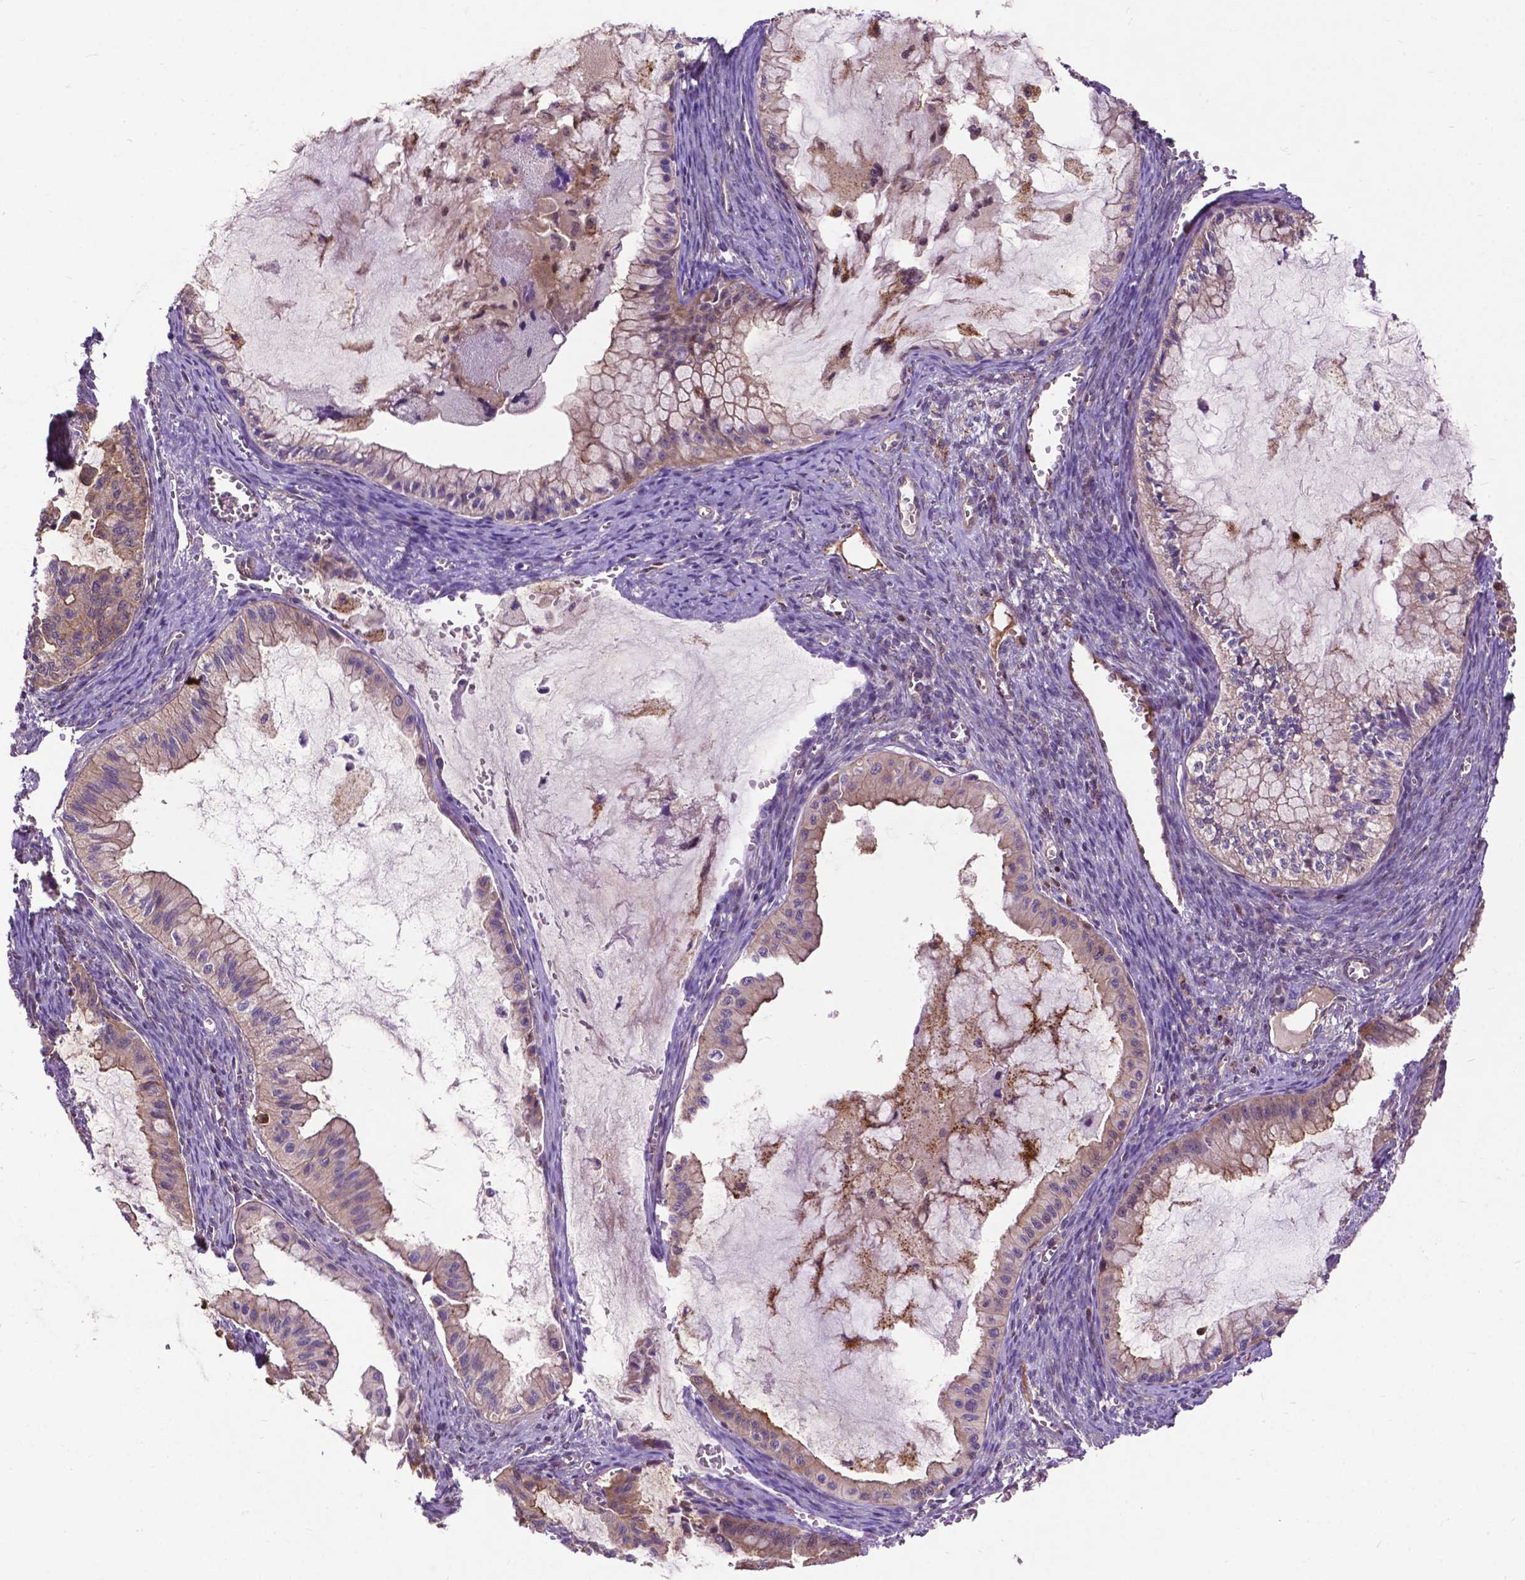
{"staining": {"intensity": "moderate", "quantity": ">75%", "location": "cytoplasmic/membranous"}, "tissue": "ovarian cancer", "cell_type": "Tumor cells", "image_type": "cancer", "snomed": [{"axis": "morphology", "description": "Cystadenocarcinoma, mucinous, NOS"}, {"axis": "topography", "description": "Ovary"}], "caption": "A medium amount of moderate cytoplasmic/membranous expression is identified in approximately >75% of tumor cells in ovarian mucinous cystadenocarcinoma tissue. The staining was performed using DAB, with brown indicating positive protein expression. Nuclei are stained blue with hematoxylin.", "gene": "CHMP4A", "patient": {"sex": "female", "age": 72}}